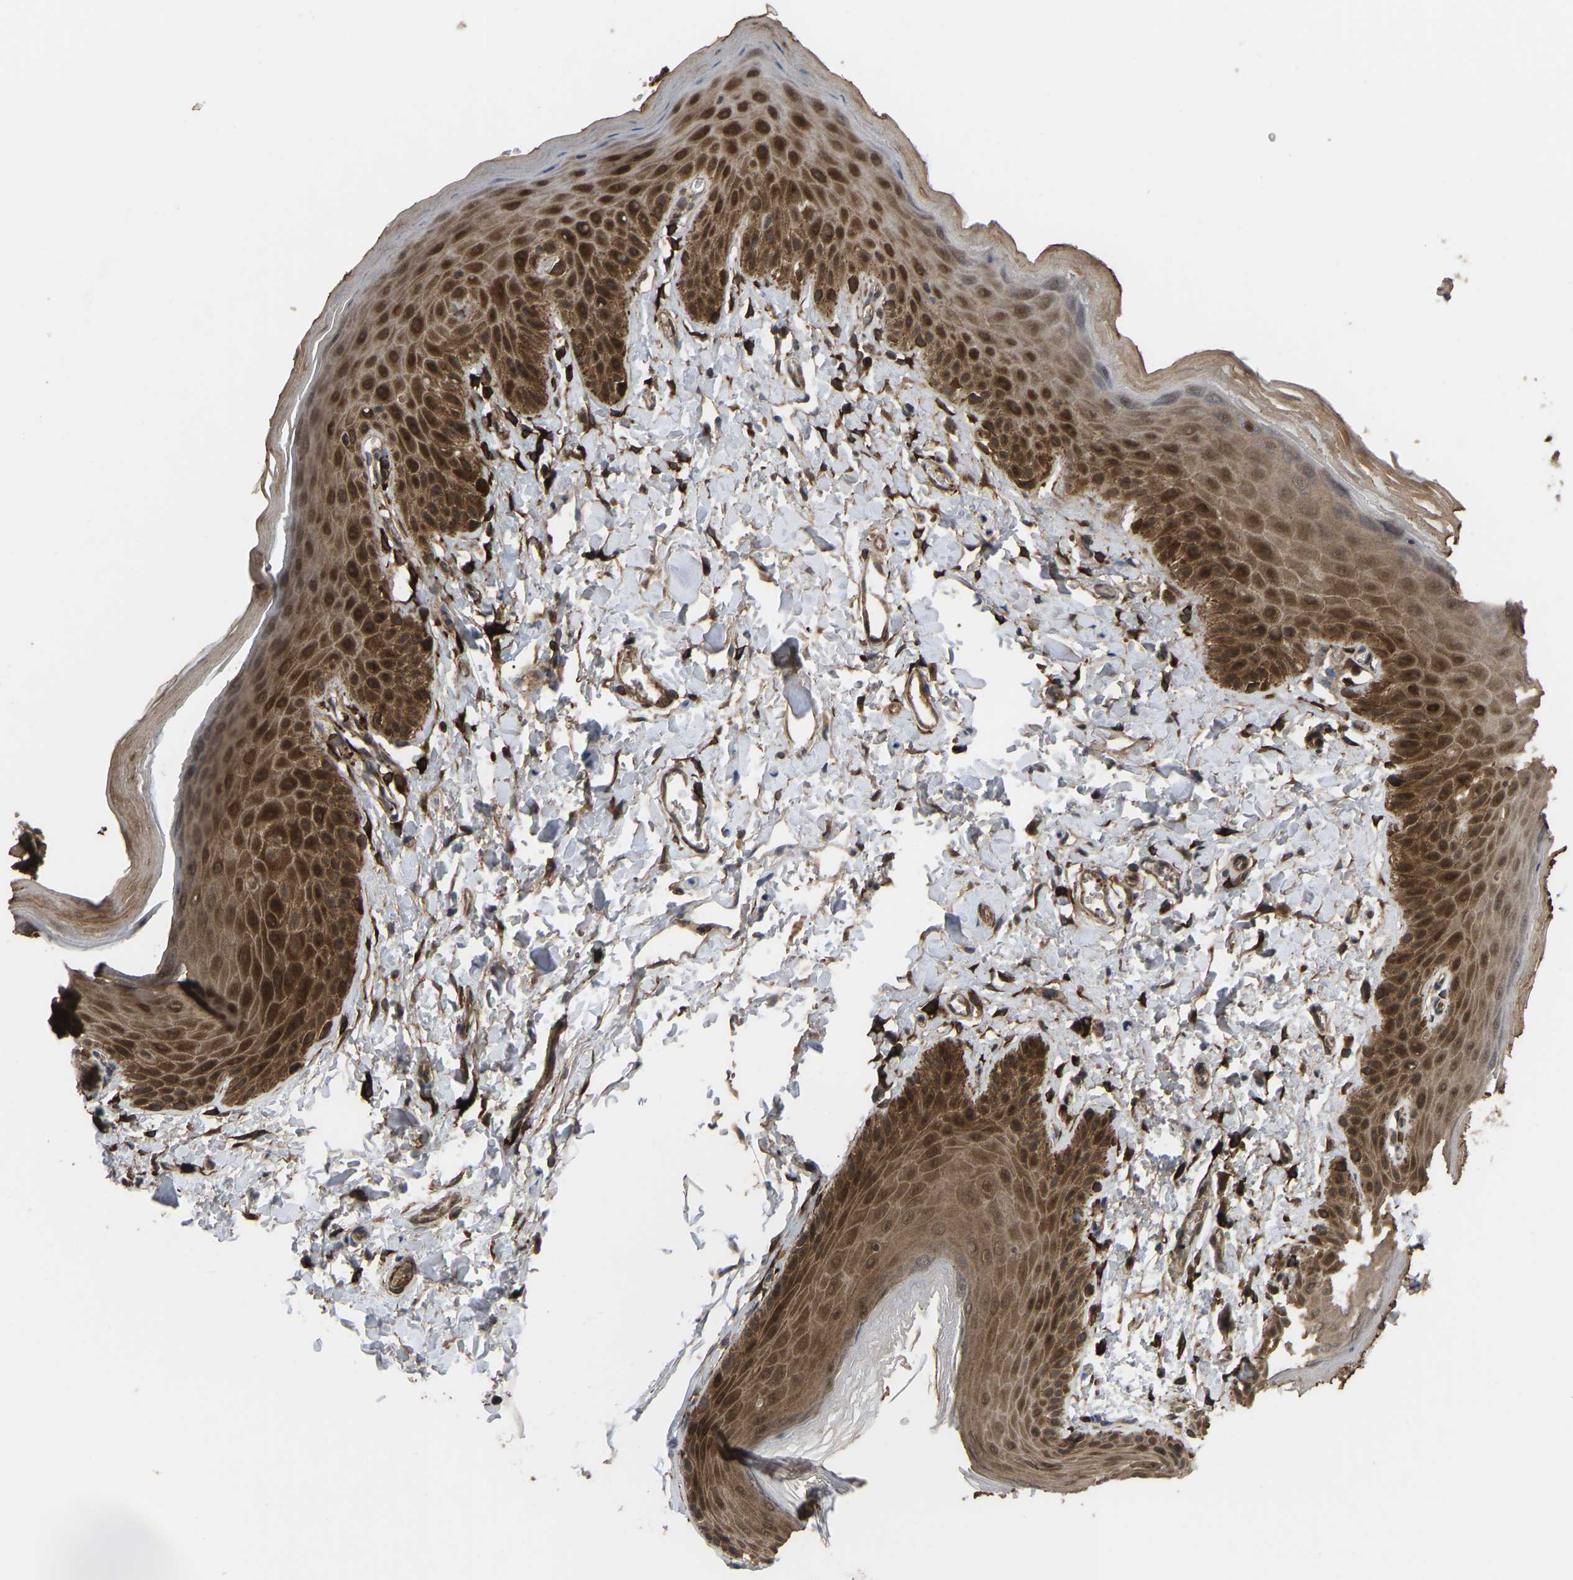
{"staining": {"intensity": "strong", "quantity": ">75%", "location": "cytoplasmic/membranous,nuclear"}, "tissue": "skin", "cell_type": "Epidermal cells", "image_type": "normal", "snomed": [{"axis": "morphology", "description": "Normal tissue, NOS"}, {"axis": "topography", "description": "Anal"}], "caption": "An IHC photomicrograph of benign tissue is shown. Protein staining in brown labels strong cytoplasmic/membranous,nuclear positivity in skin within epidermal cells.", "gene": "CYP7B1", "patient": {"sex": "male", "age": 44}}